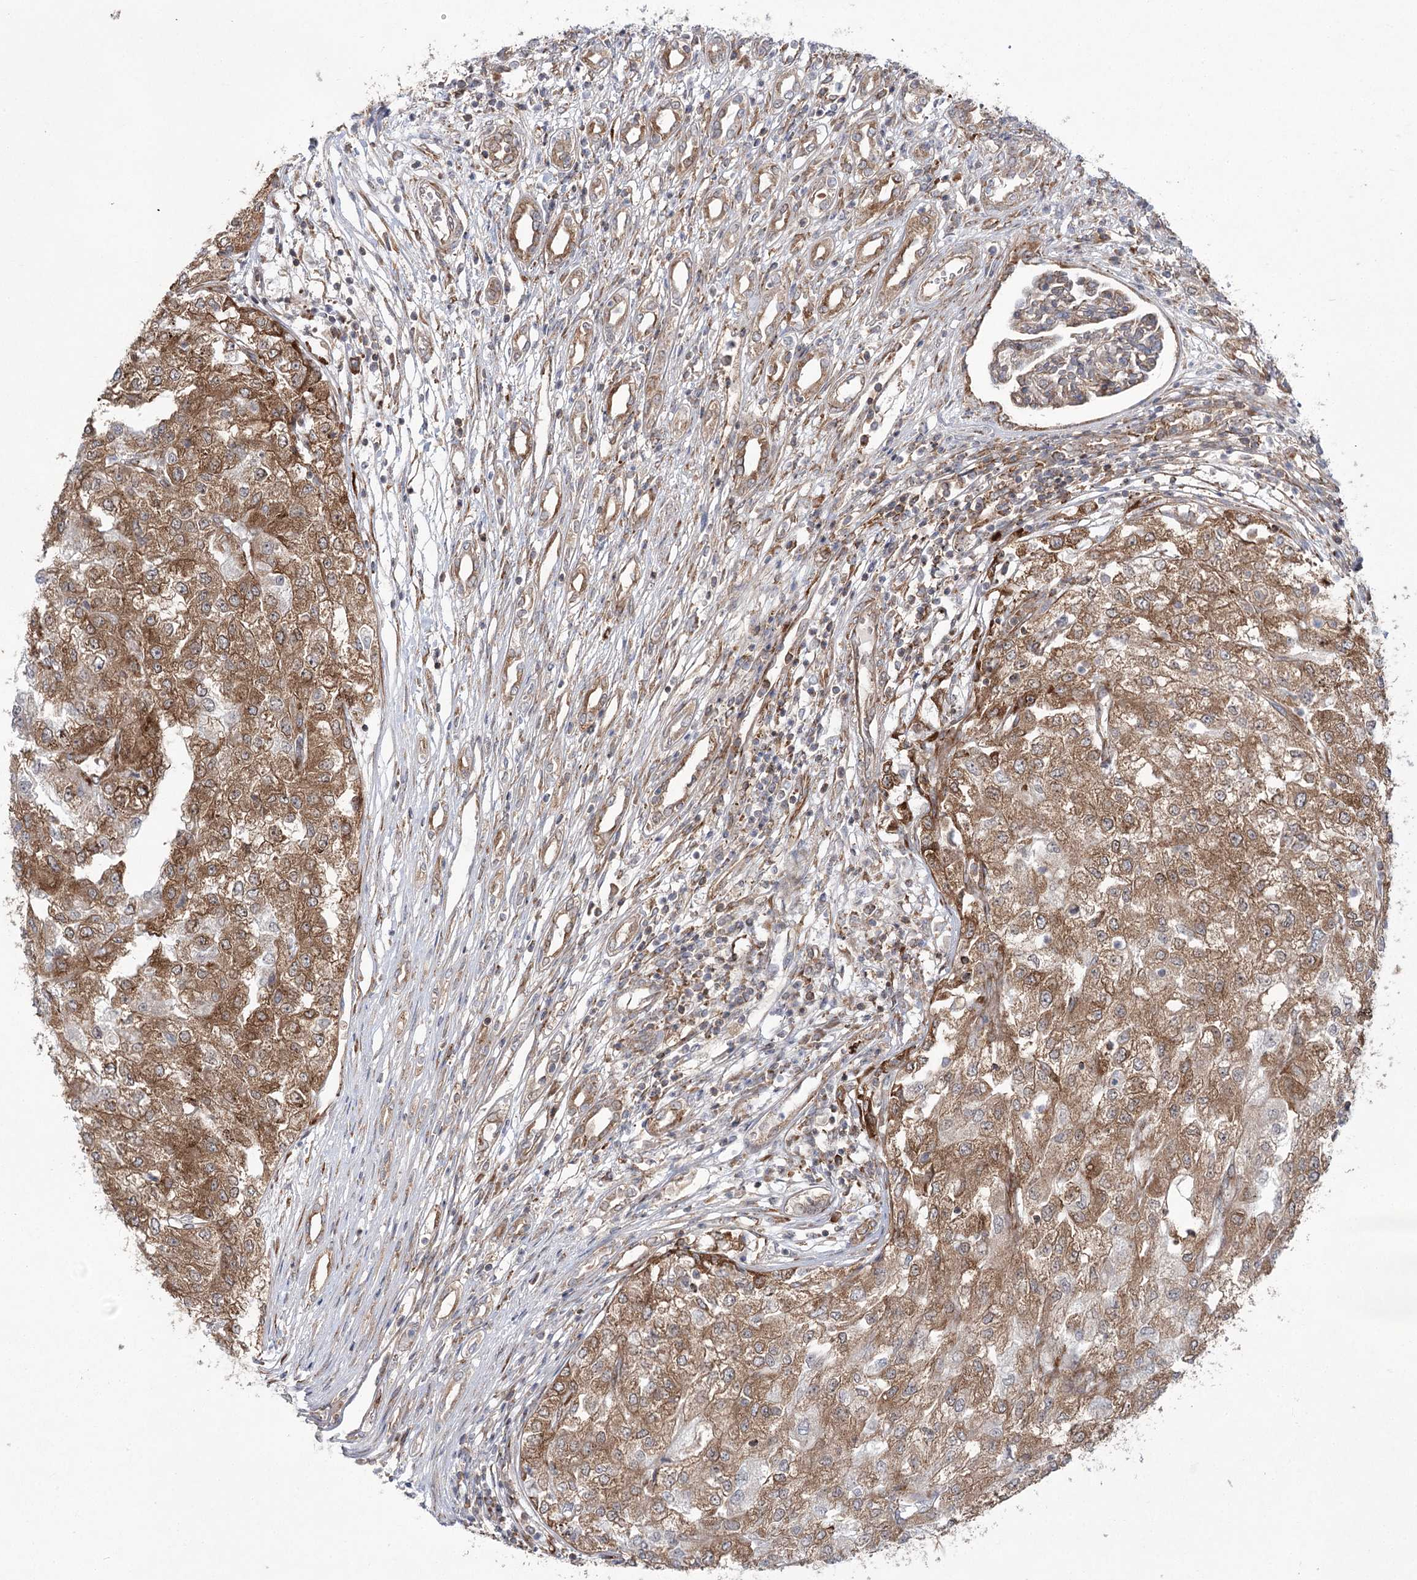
{"staining": {"intensity": "moderate", "quantity": ">75%", "location": "cytoplasmic/membranous"}, "tissue": "renal cancer", "cell_type": "Tumor cells", "image_type": "cancer", "snomed": [{"axis": "morphology", "description": "Adenocarcinoma, NOS"}, {"axis": "topography", "description": "Kidney"}], "caption": "The immunohistochemical stain shows moderate cytoplasmic/membranous expression in tumor cells of renal cancer (adenocarcinoma) tissue.", "gene": "VWA2", "patient": {"sex": "female", "age": 54}}